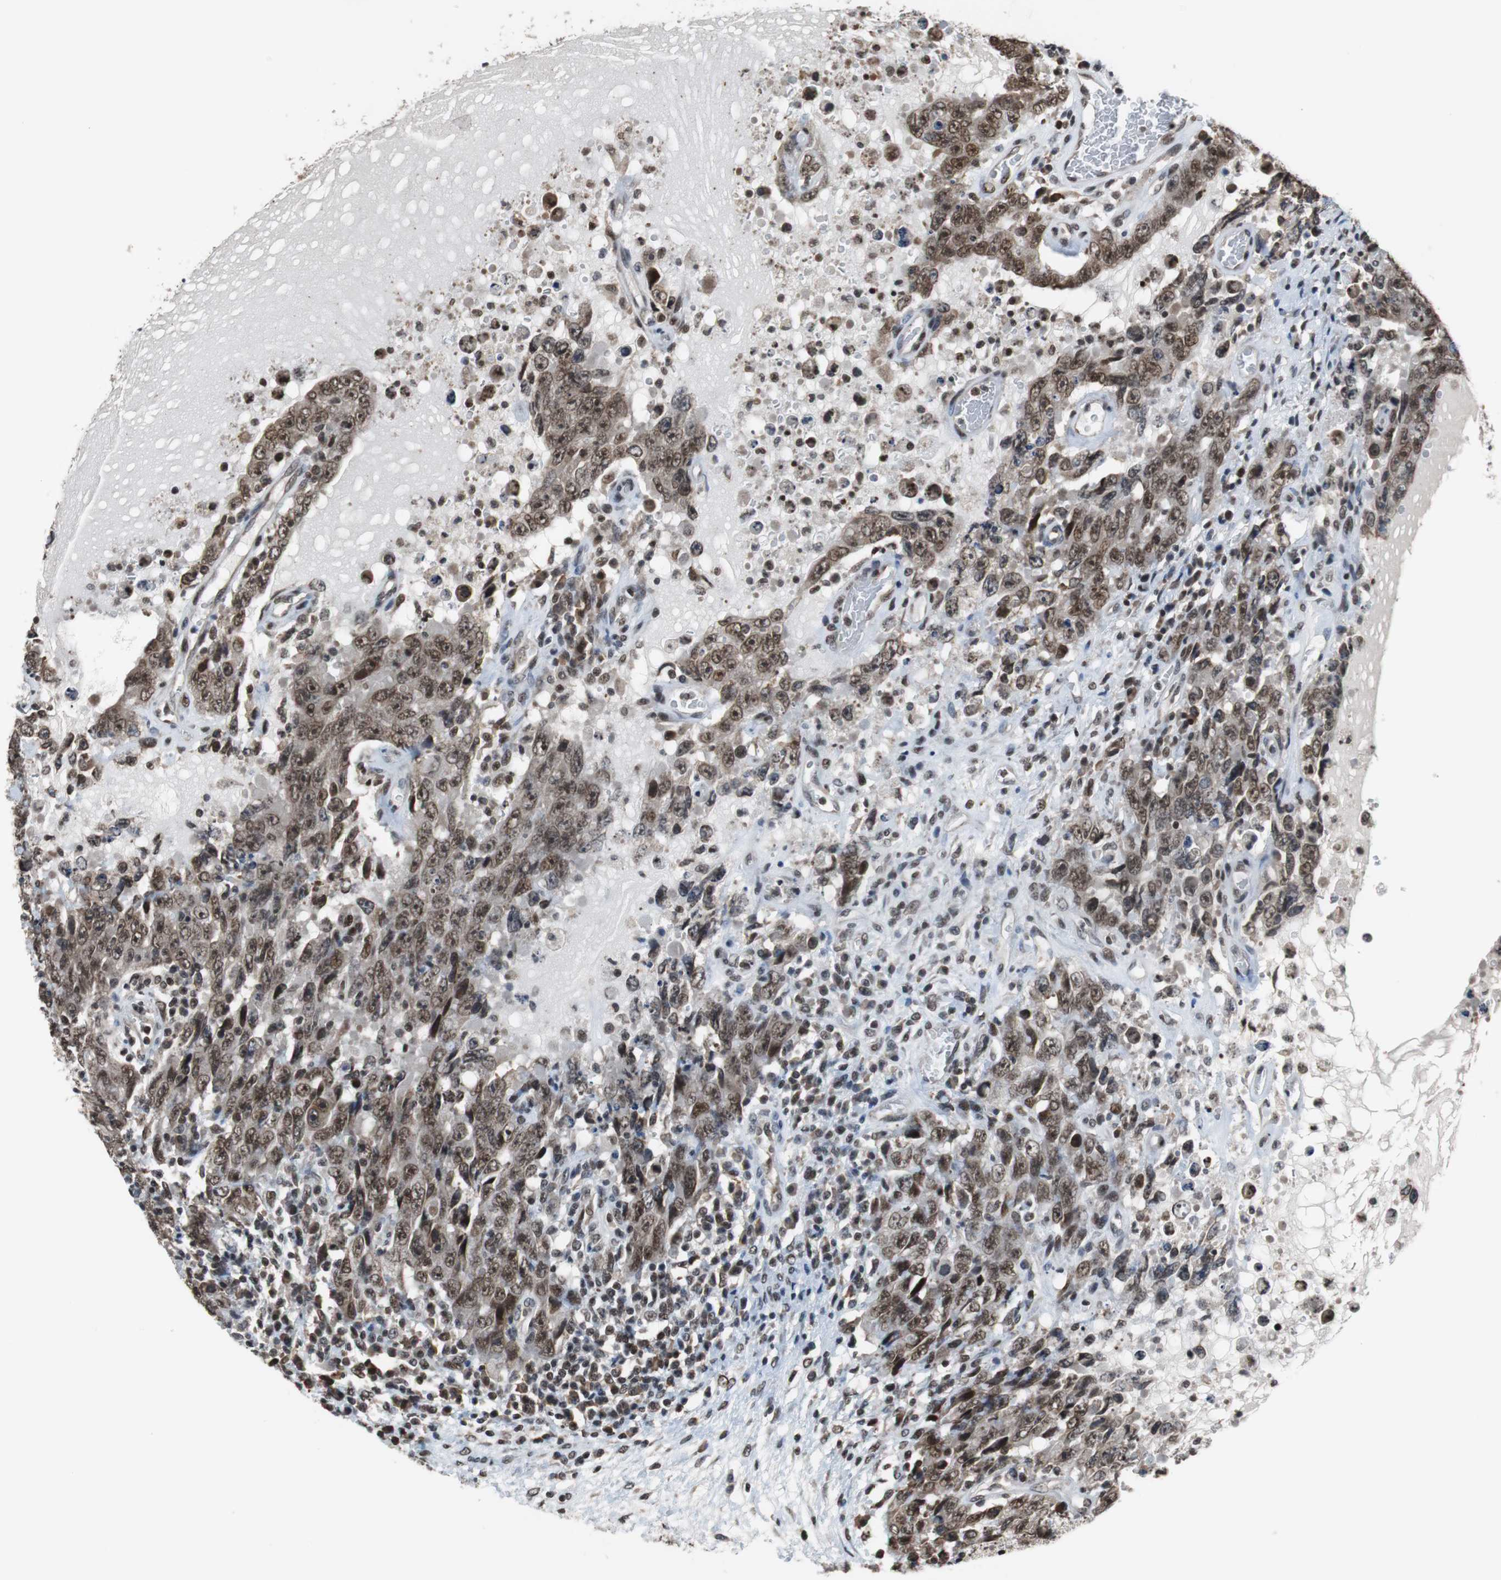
{"staining": {"intensity": "moderate", "quantity": ">75%", "location": "cytoplasmic/membranous,nuclear"}, "tissue": "testis cancer", "cell_type": "Tumor cells", "image_type": "cancer", "snomed": [{"axis": "morphology", "description": "Carcinoma, Embryonal, NOS"}, {"axis": "topography", "description": "Testis"}], "caption": "Immunohistochemical staining of testis cancer reveals medium levels of moderate cytoplasmic/membranous and nuclear staining in about >75% of tumor cells. (DAB IHC with brightfield microscopy, high magnification).", "gene": "REST", "patient": {"sex": "male", "age": 26}}